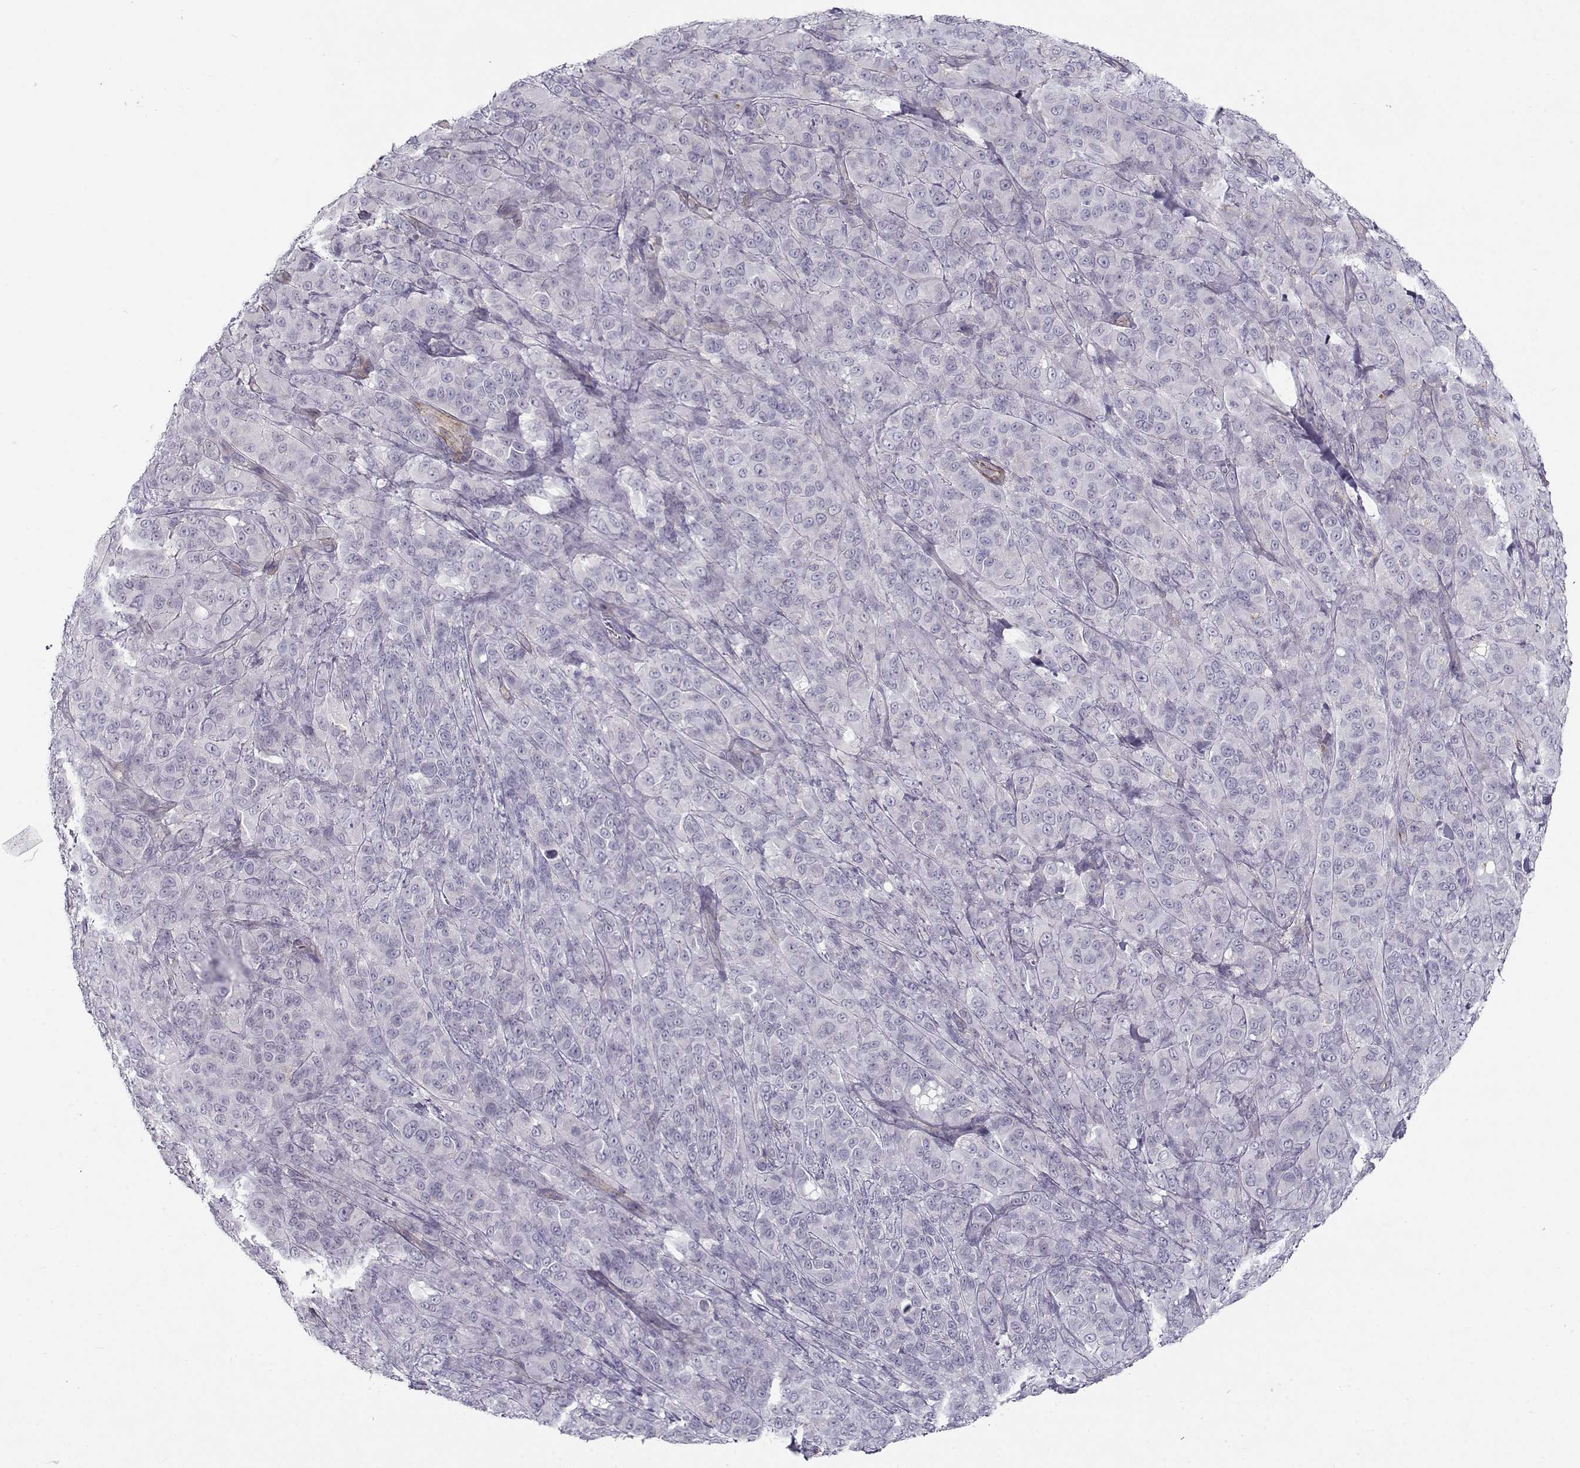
{"staining": {"intensity": "negative", "quantity": "none", "location": "none"}, "tissue": "melanoma", "cell_type": "Tumor cells", "image_type": "cancer", "snomed": [{"axis": "morphology", "description": "Malignant melanoma, NOS"}, {"axis": "topography", "description": "Skin"}], "caption": "Human malignant melanoma stained for a protein using immunohistochemistry (IHC) exhibits no staining in tumor cells.", "gene": "MYO1A", "patient": {"sex": "female", "age": 87}}